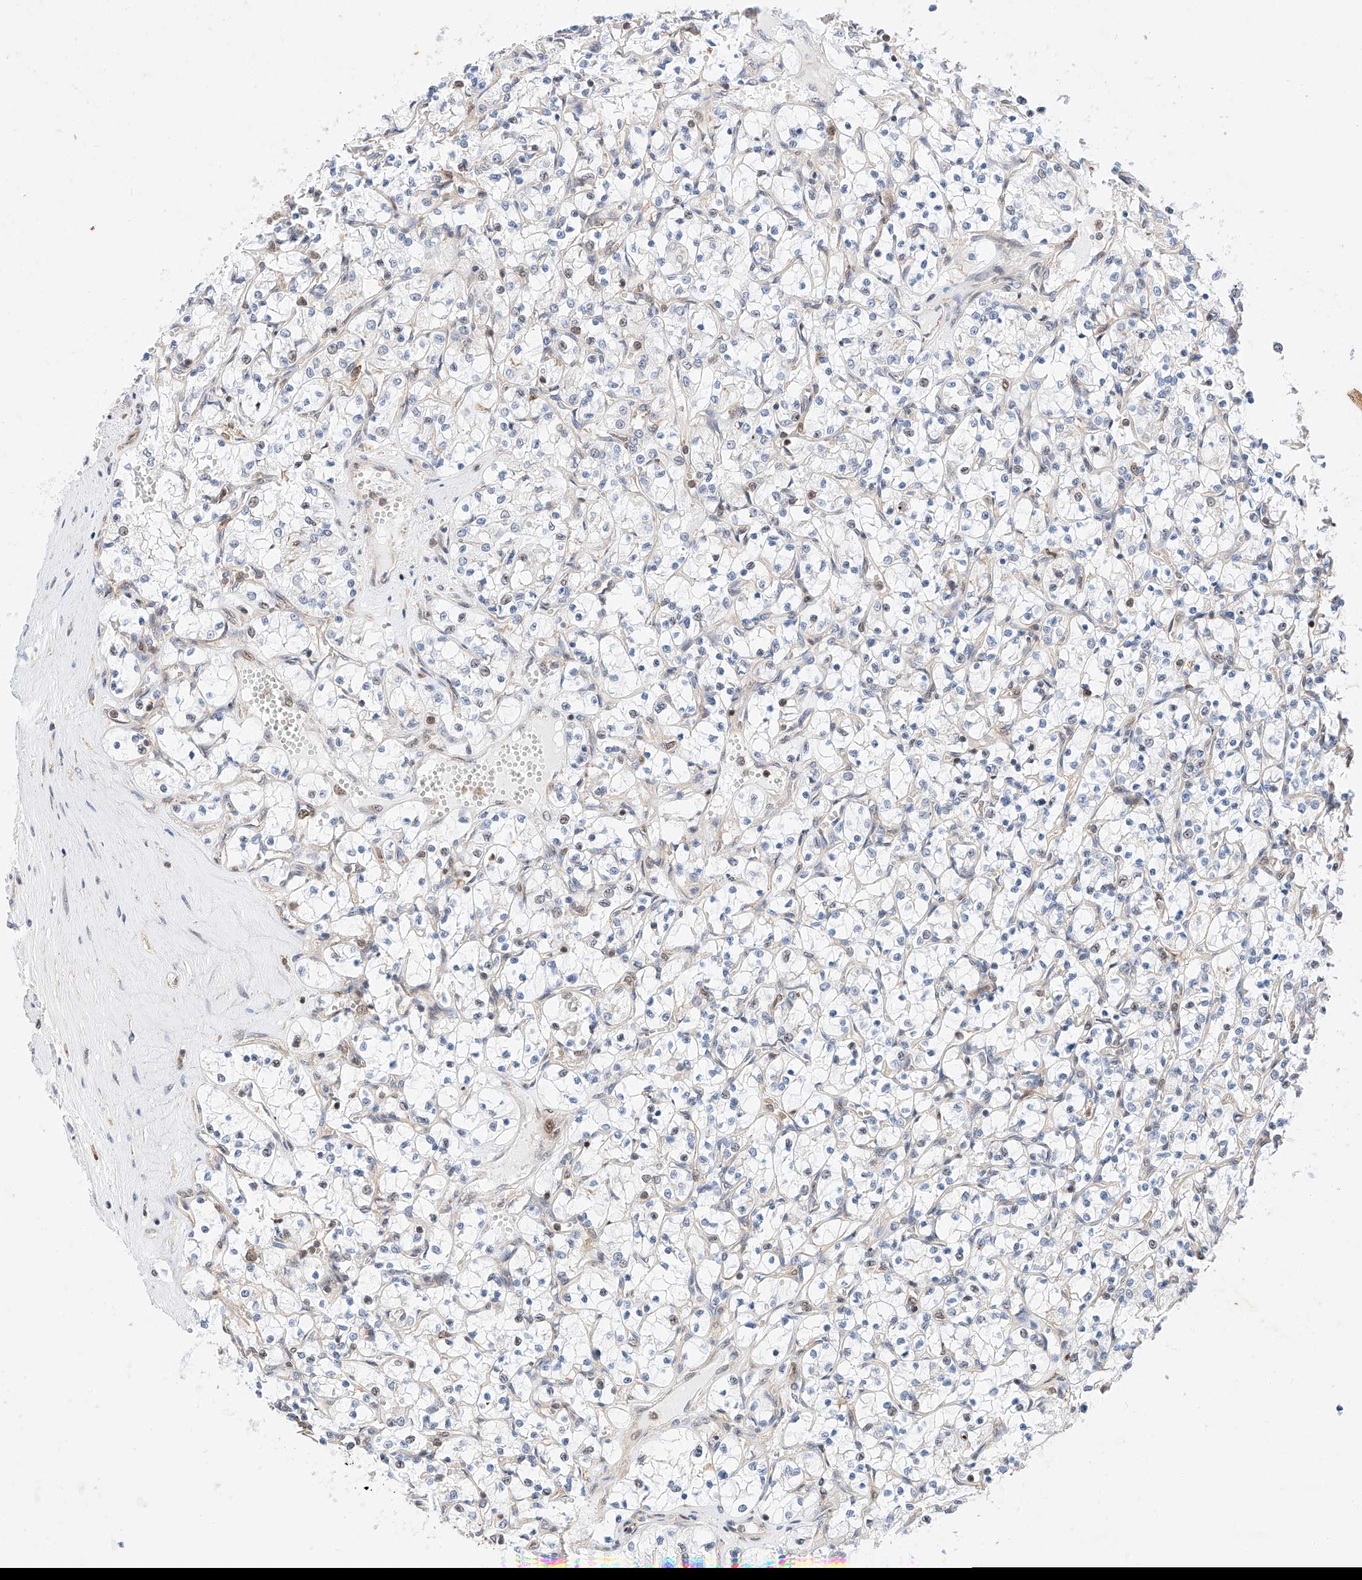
{"staining": {"intensity": "negative", "quantity": "none", "location": "none"}, "tissue": "renal cancer", "cell_type": "Tumor cells", "image_type": "cancer", "snomed": [{"axis": "morphology", "description": "Adenocarcinoma, NOS"}, {"axis": "topography", "description": "Kidney"}], "caption": "Immunohistochemistry image of neoplastic tissue: renal adenocarcinoma stained with DAB (3,3'-diaminobenzidine) reveals no significant protein expression in tumor cells.", "gene": "HDAC9", "patient": {"sex": "female", "age": 69}}